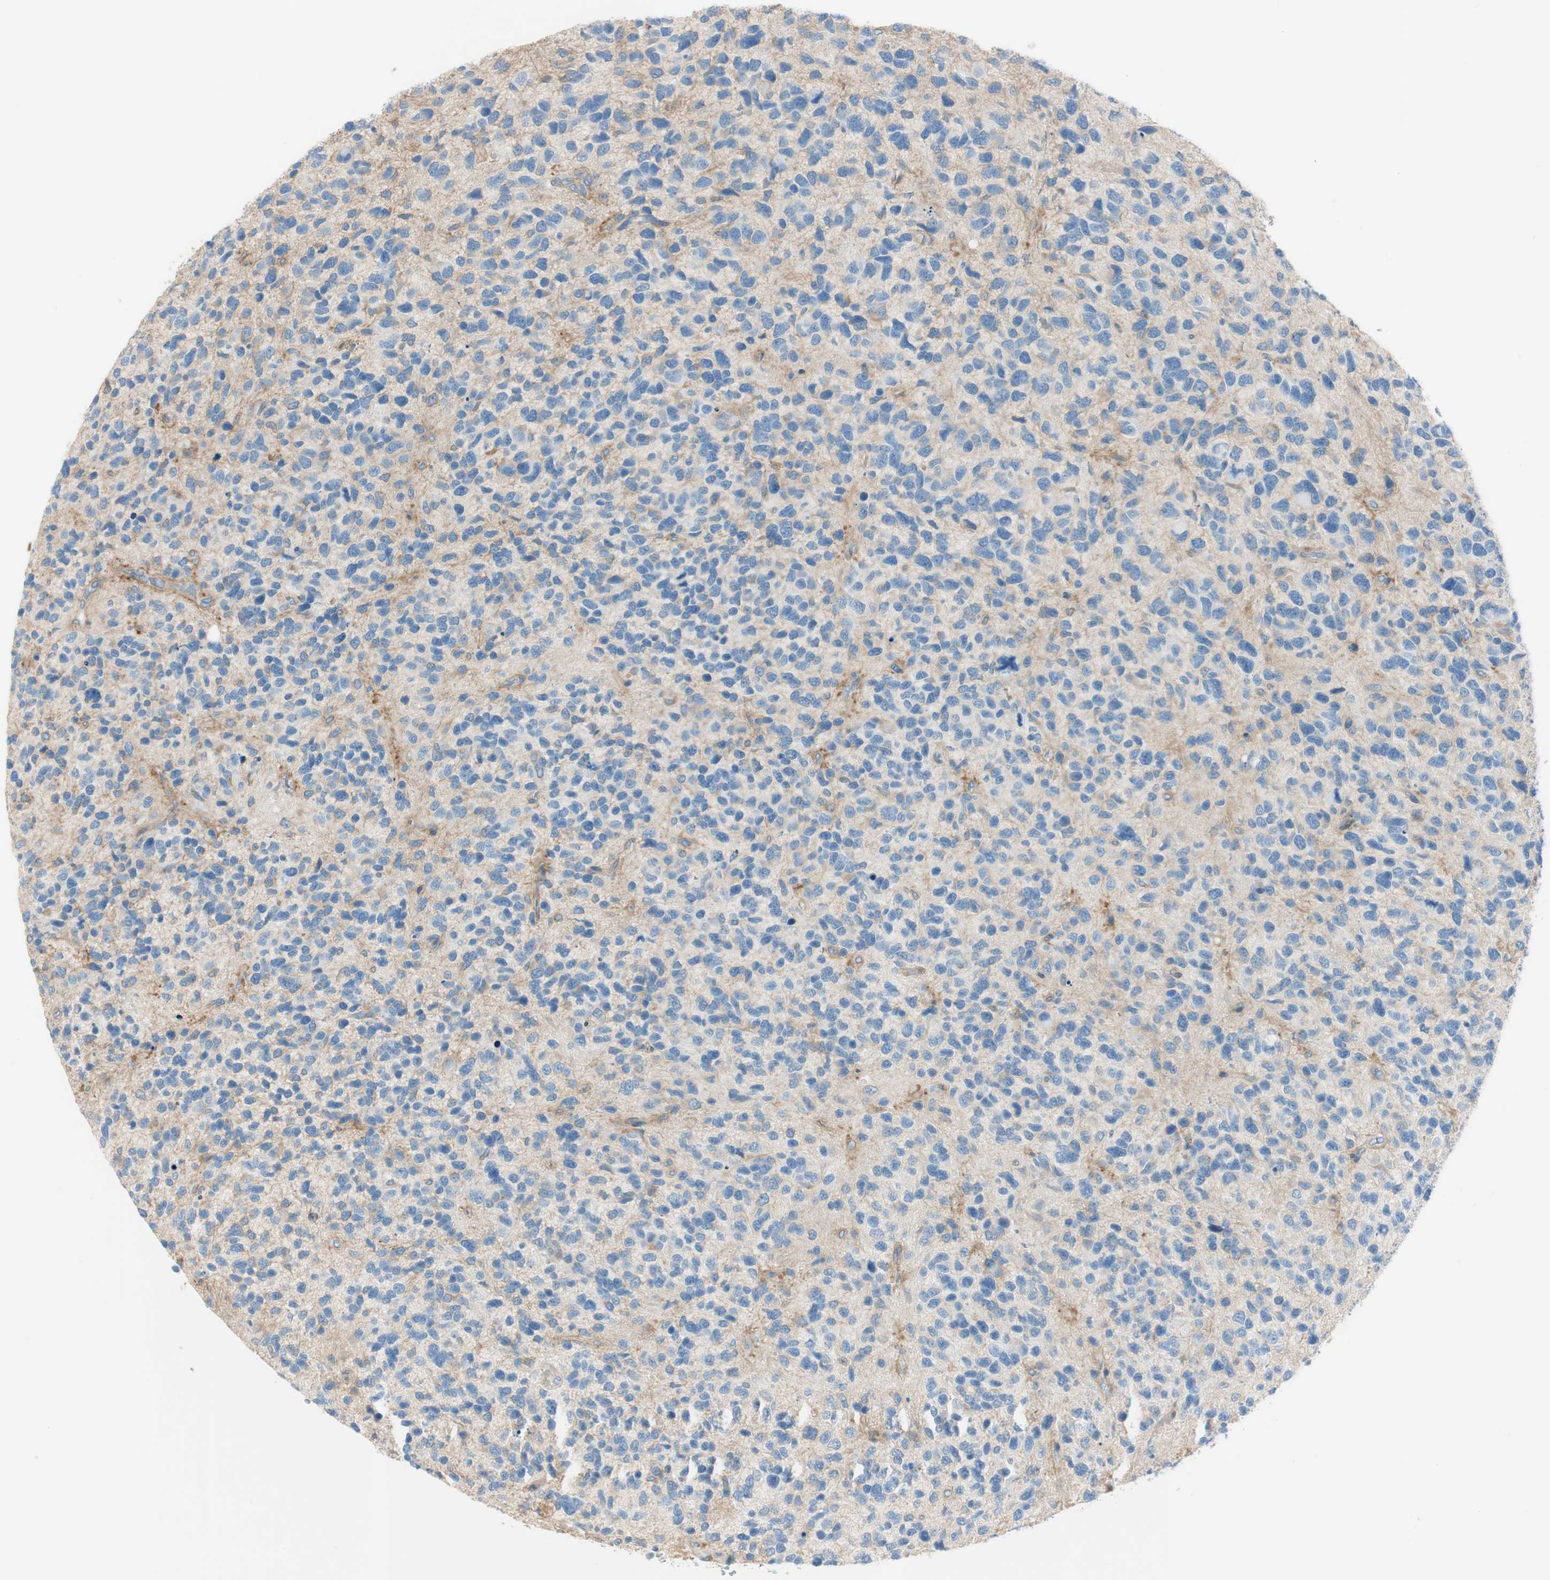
{"staining": {"intensity": "negative", "quantity": "none", "location": "none"}, "tissue": "glioma", "cell_type": "Tumor cells", "image_type": "cancer", "snomed": [{"axis": "morphology", "description": "Glioma, malignant, High grade"}, {"axis": "topography", "description": "Brain"}], "caption": "A high-resolution histopathology image shows immunohistochemistry (IHC) staining of glioma, which exhibits no significant positivity in tumor cells.", "gene": "CDK3", "patient": {"sex": "female", "age": 58}}